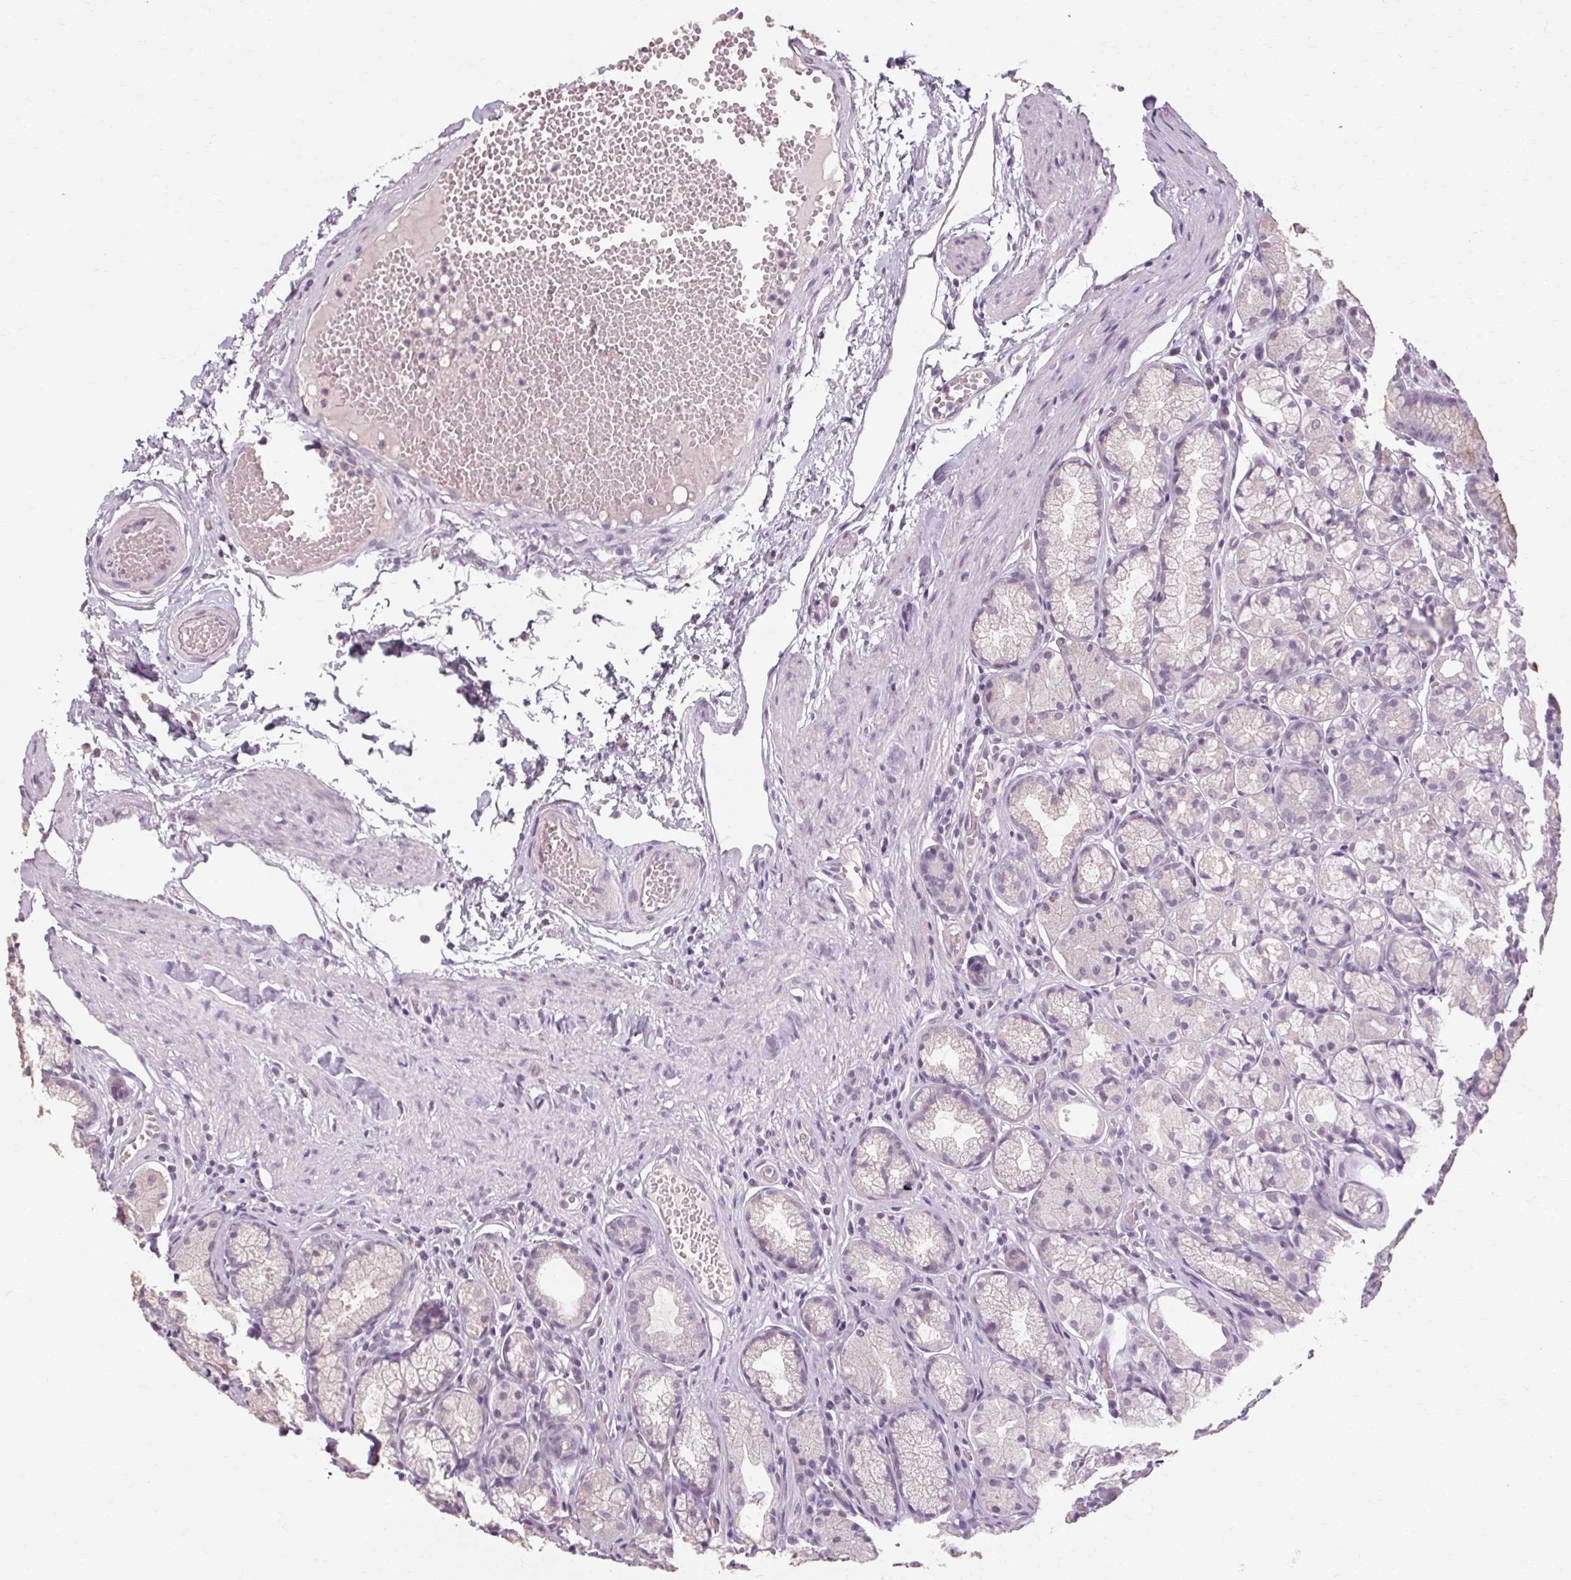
{"staining": {"intensity": "negative", "quantity": "none", "location": "none"}, "tissue": "stomach", "cell_type": "Glandular cells", "image_type": "normal", "snomed": [{"axis": "morphology", "description": "Normal tissue, NOS"}, {"axis": "topography", "description": "Stomach"}], "caption": "Glandular cells show no significant expression in benign stomach.", "gene": "POMC", "patient": {"sex": "male", "age": 70}}